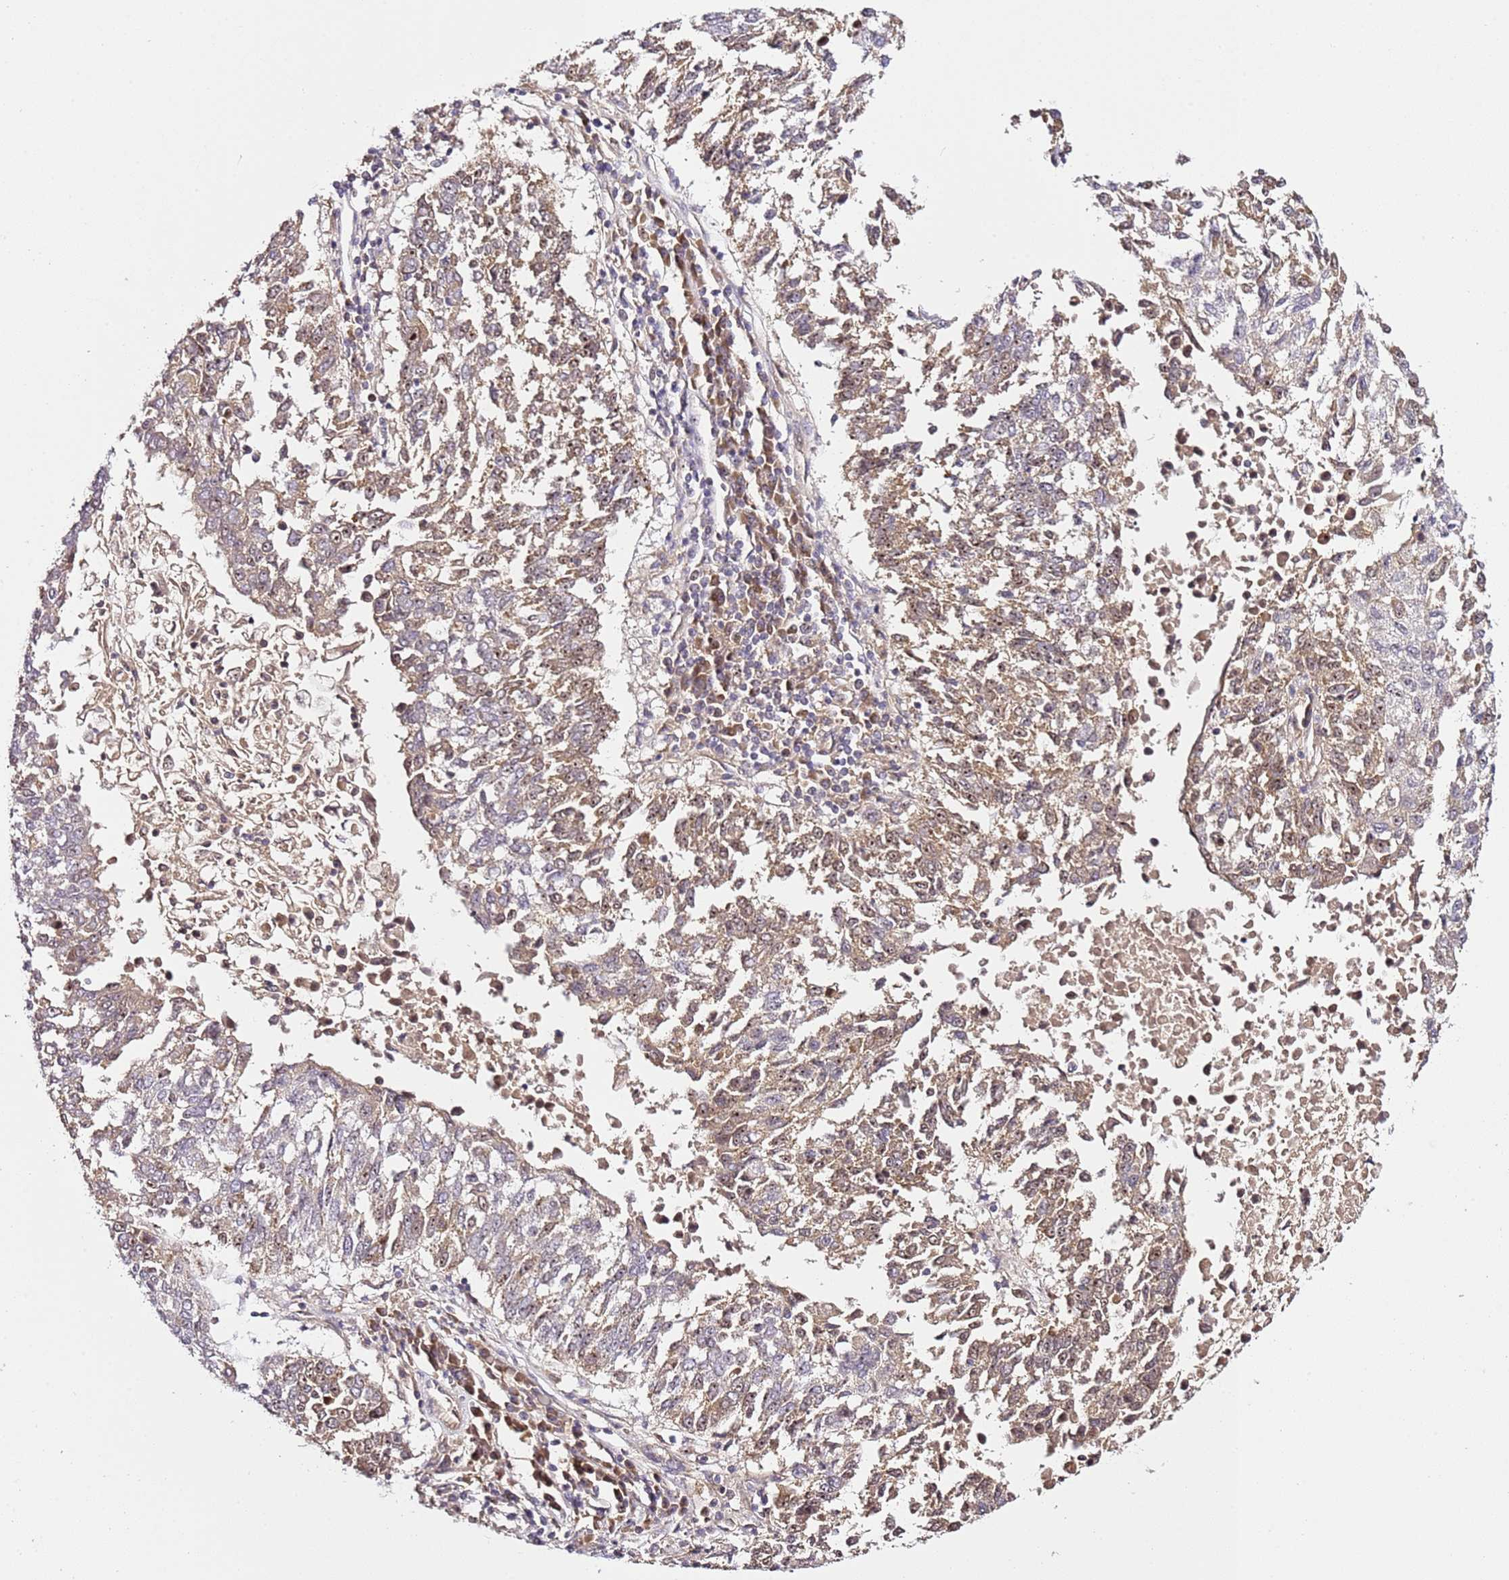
{"staining": {"intensity": "moderate", "quantity": ">75%", "location": "cytoplasmic/membranous,nuclear"}, "tissue": "lung cancer", "cell_type": "Tumor cells", "image_type": "cancer", "snomed": [{"axis": "morphology", "description": "Squamous cell carcinoma, NOS"}, {"axis": "topography", "description": "Lung"}], "caption": "Squamous cell carcinoma (lung) tissue displays moderate cytoplasmic/membranous and nuclear expression in approximately >75% of tumor cells, visualized by immunohistochemistry.", "gene": "DDX27", "patient": {"sex": "male", "age": 73}}